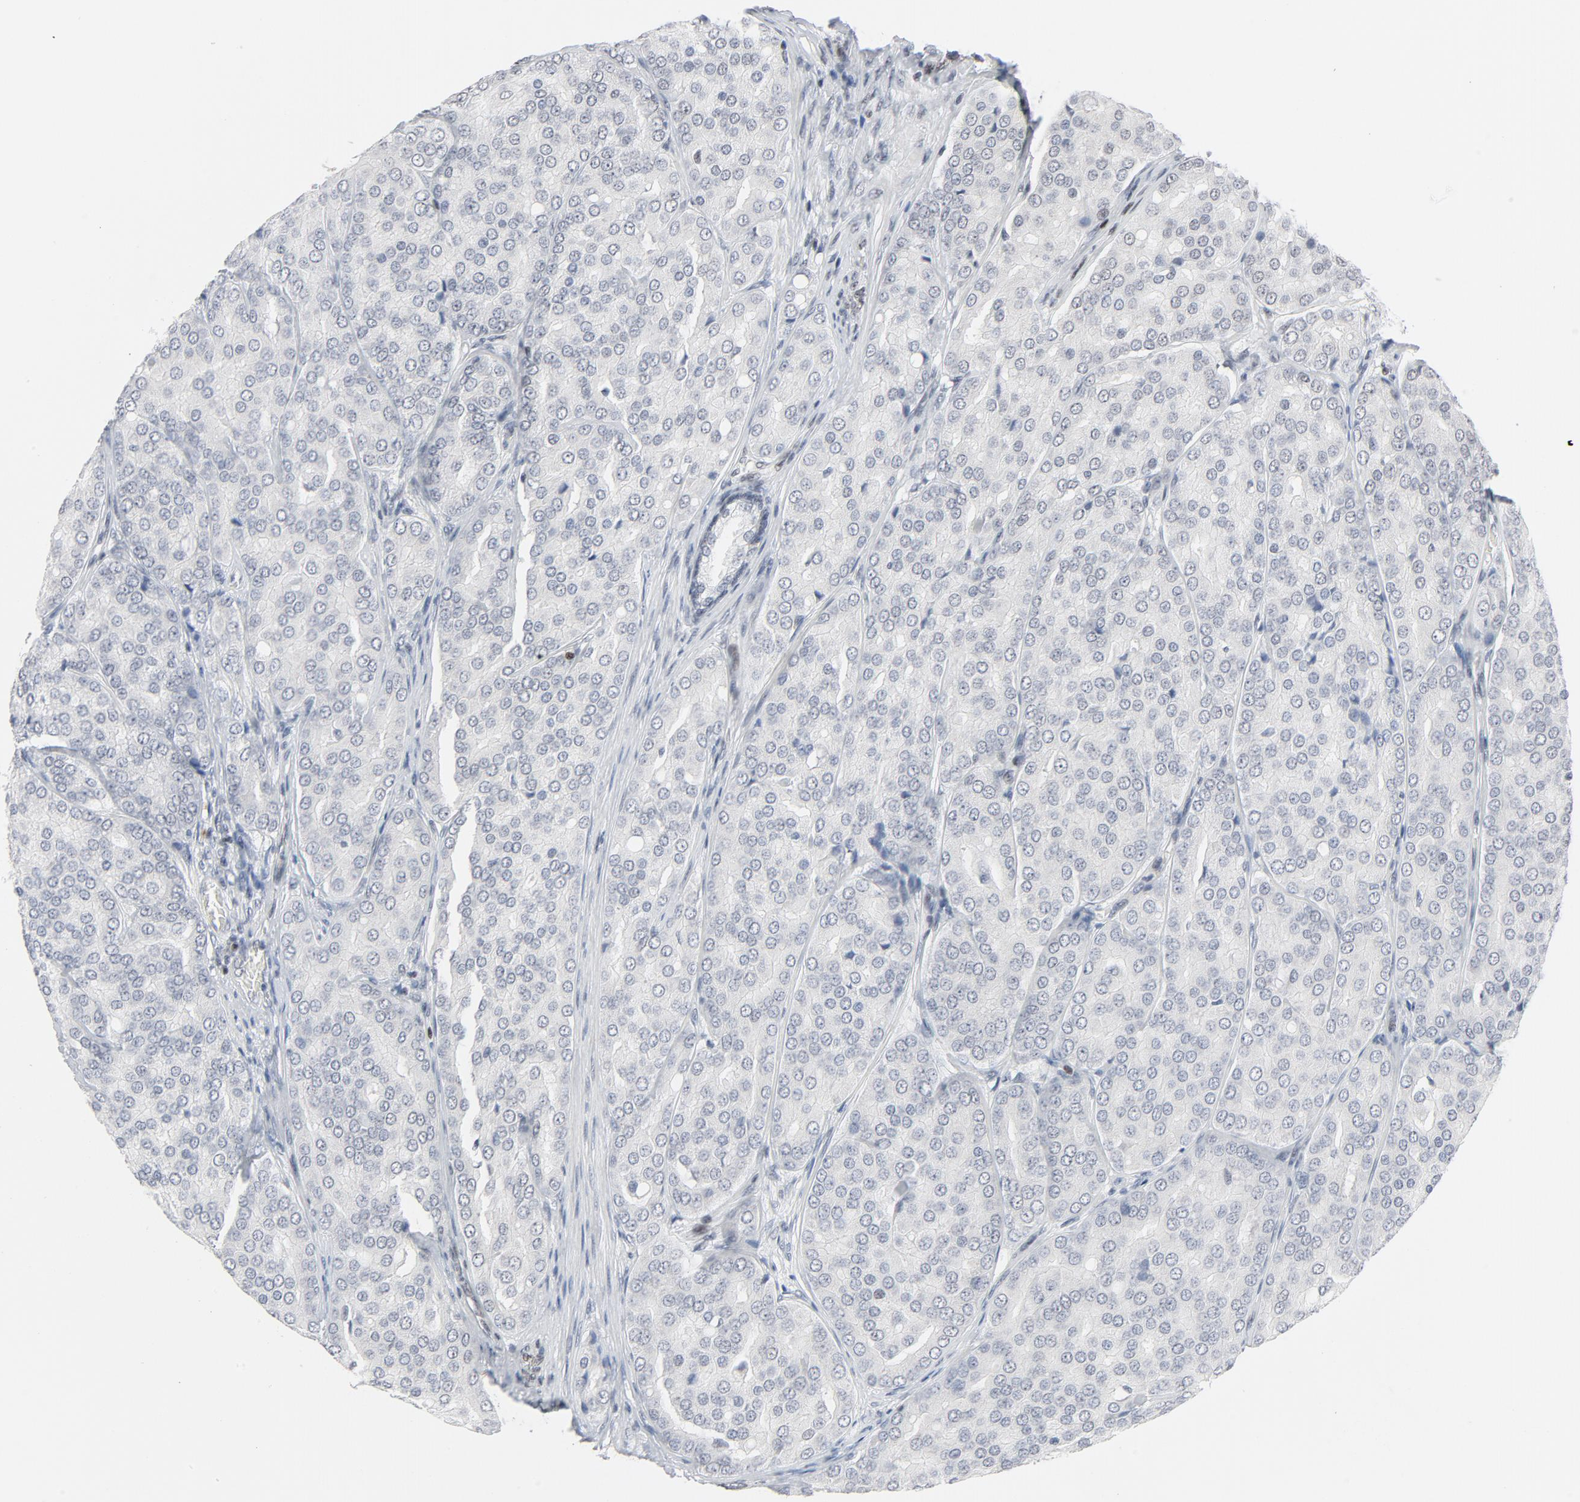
{"staining": {"intensity": "negative", "quantity": "none", "location": "none"}, "tissue": "prostate cancer", "cell_type": "Tumor cells", "image_type": "cancer", "snomed": [{"axis": "morphology", "description": "Adenocarcinoma, High grade"}, {"axis": "topography", "description": "Prostate"}], "caption": "IHC image of neoplastic tissue: prostate cancer stained with DAB demonstrates no significant protein positivity in tumor cells.", "gene": "GABPA", "patient": {"sex": "male", "age": 64}}